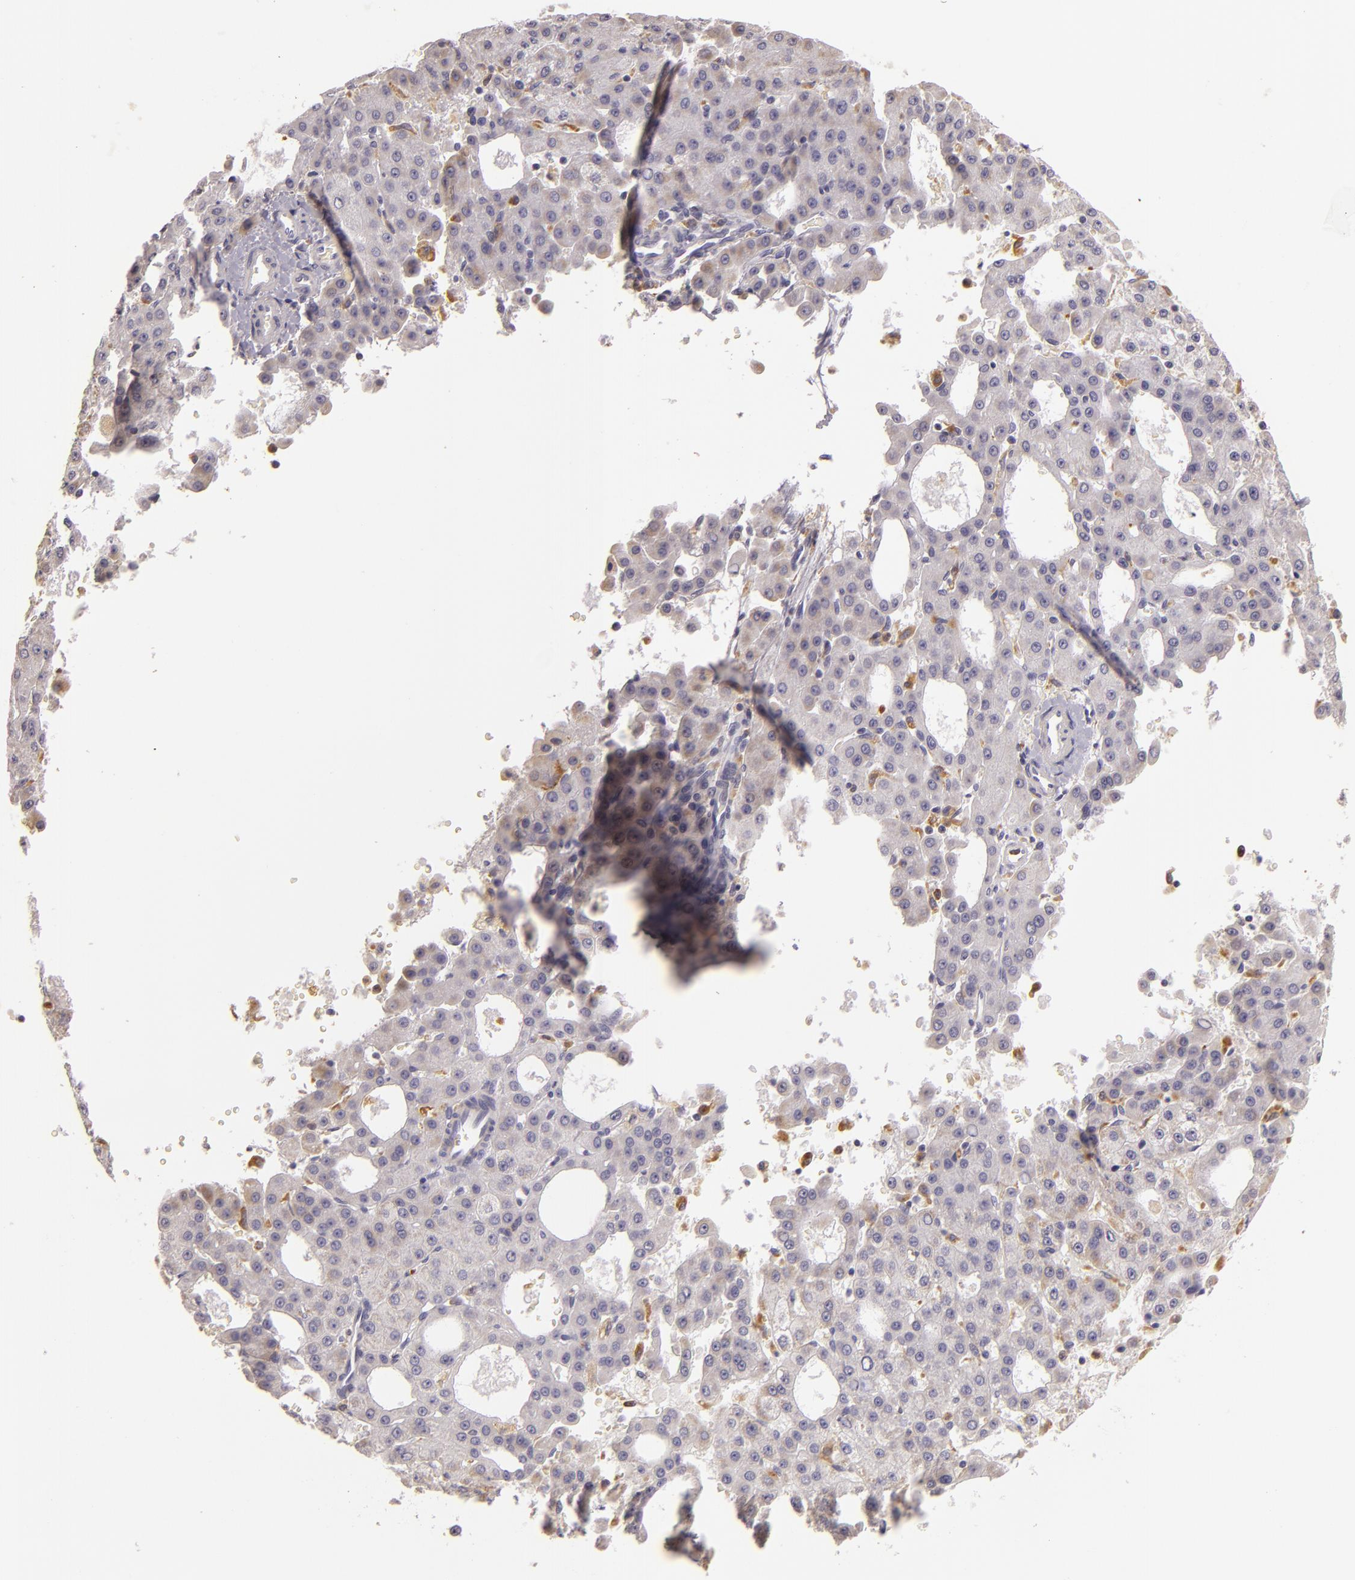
{"staining": {"intensity": "moderate", "quantity": "<25%", "location": "cytoplasmic/membranous"}, "tissue": "liver cancer", "cell_type": "Tumor cells", "image_type": "cancer", "snomed": [{"axis": "morphology", "description": "Carcinoma, Hepatocellular, NOS"}, {"axis": "topography", "description": "Liver"}], "caption": "Immunohistochemical staining of human liver cancer reveals moderate cytoplasmic/membranous protein expression in about <25% of tumor cells.", "gene": "TLR8", "patient": {"sex": "male", "age": 47}}